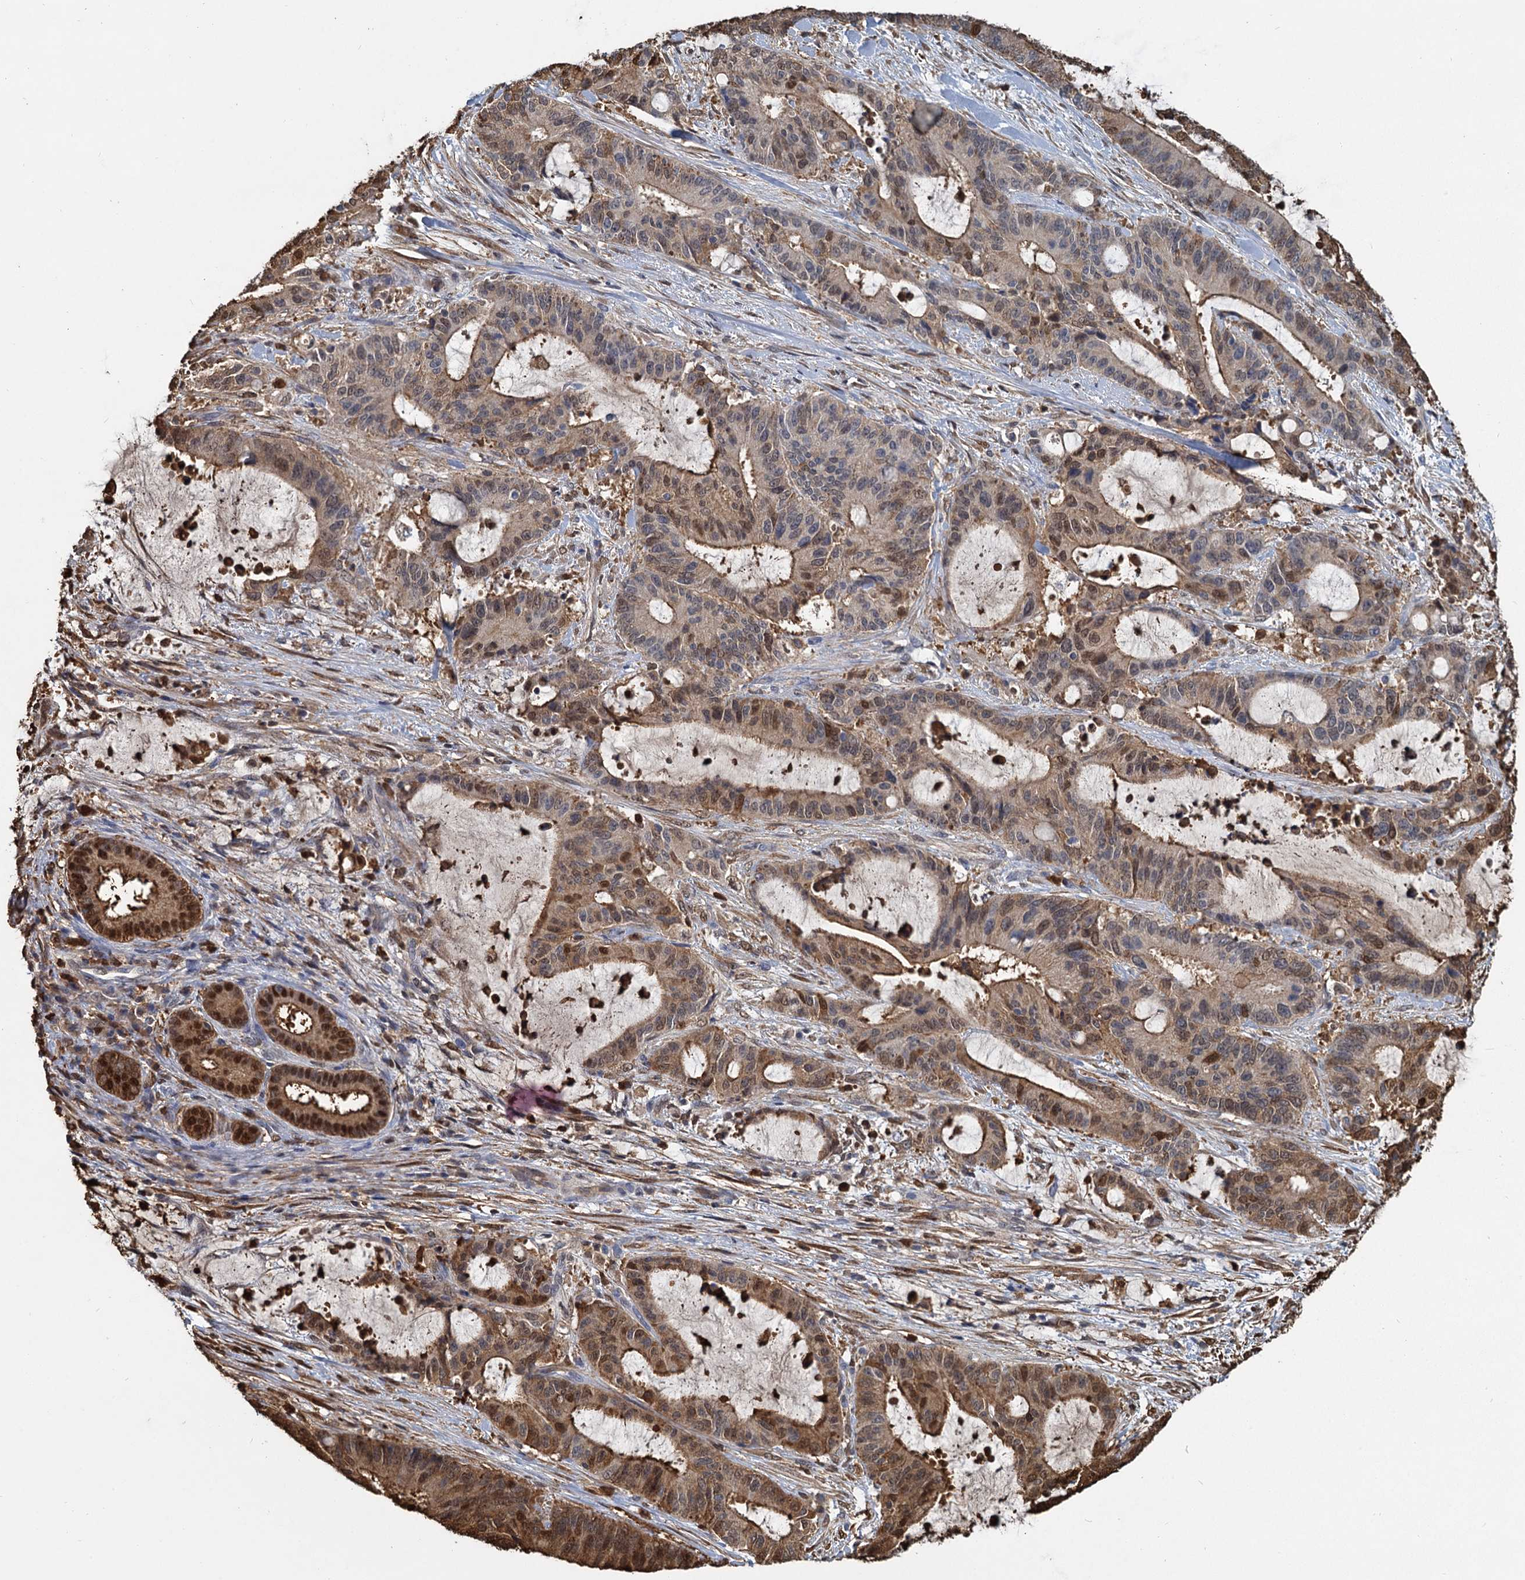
{"staining": {"intensity": "moderate", "quantity": ">75%", "location": "cytoplasmic/membranous,nuclear"}, "tissue": "liver cancer", "cell_type": "Tumor cells", "image_type": "cancer", "snomed": [{"axis": "morphology", "description": "Normal tissue, NOS"}, {"axis": "morphology", "description": "Cholangiocarcinoma"}, {"axis": "topography", "description": "Liver"}, {"axis": "topography", "description": "Peripheral nerve tissue"}], "caption": "IHC image of neoplastic tissue: human liver cancer (cholangiocarcinoma) stained using IHC exhibits medium levels of moderate protein expression localized specifically in the cytoplasmic/membranous and nuclear of tumor cells, appearing as a cytoplasmic/membranous and nuclear brown color.", "gene": "S100A6", "patient": {"sex": "female", "age": 73}}